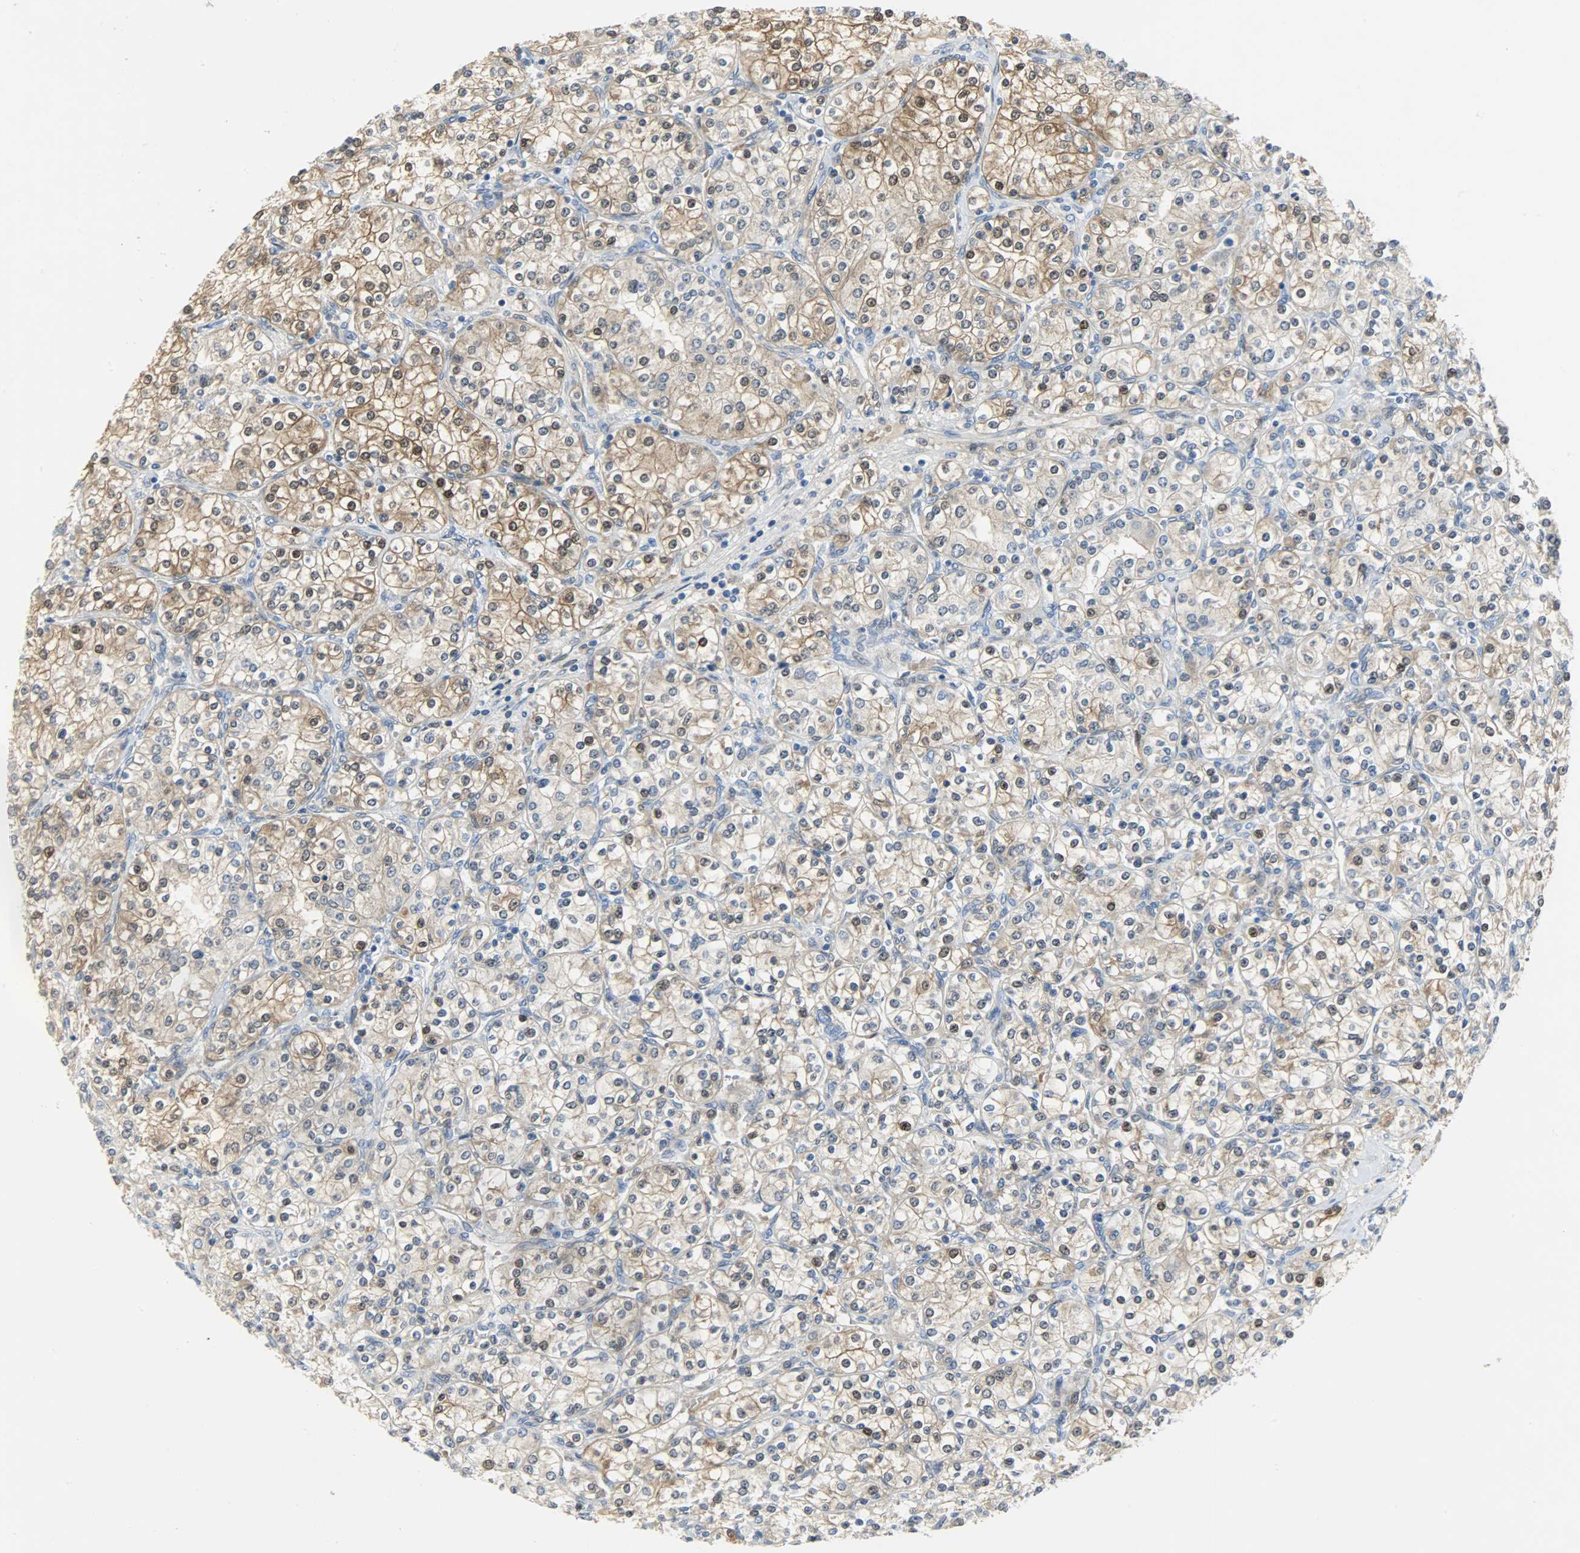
{"staining": {"intensity": "moderate", "quantity": "25%-75%", "location": "cytoplasmic/membranous,nuclear"}, "tissue": "renal cancer", "cell_type": "Tumor cells", "image_type": "cancer", "snomed": [{"axis": "morphology", "description": "Adenocarcinoma, NOS"}, {"axis": "topography", "description": "Kidney"}], "caption": "Immunohistochemical staining of renal adenocarcinoma reveals medium levels of moderate cytoplasmic/membranous and nuclear expression in about 25%-75% of tumor cells.", "gene": "EIF4EBP1", "patient": {"sex": "male", "age": 77}}